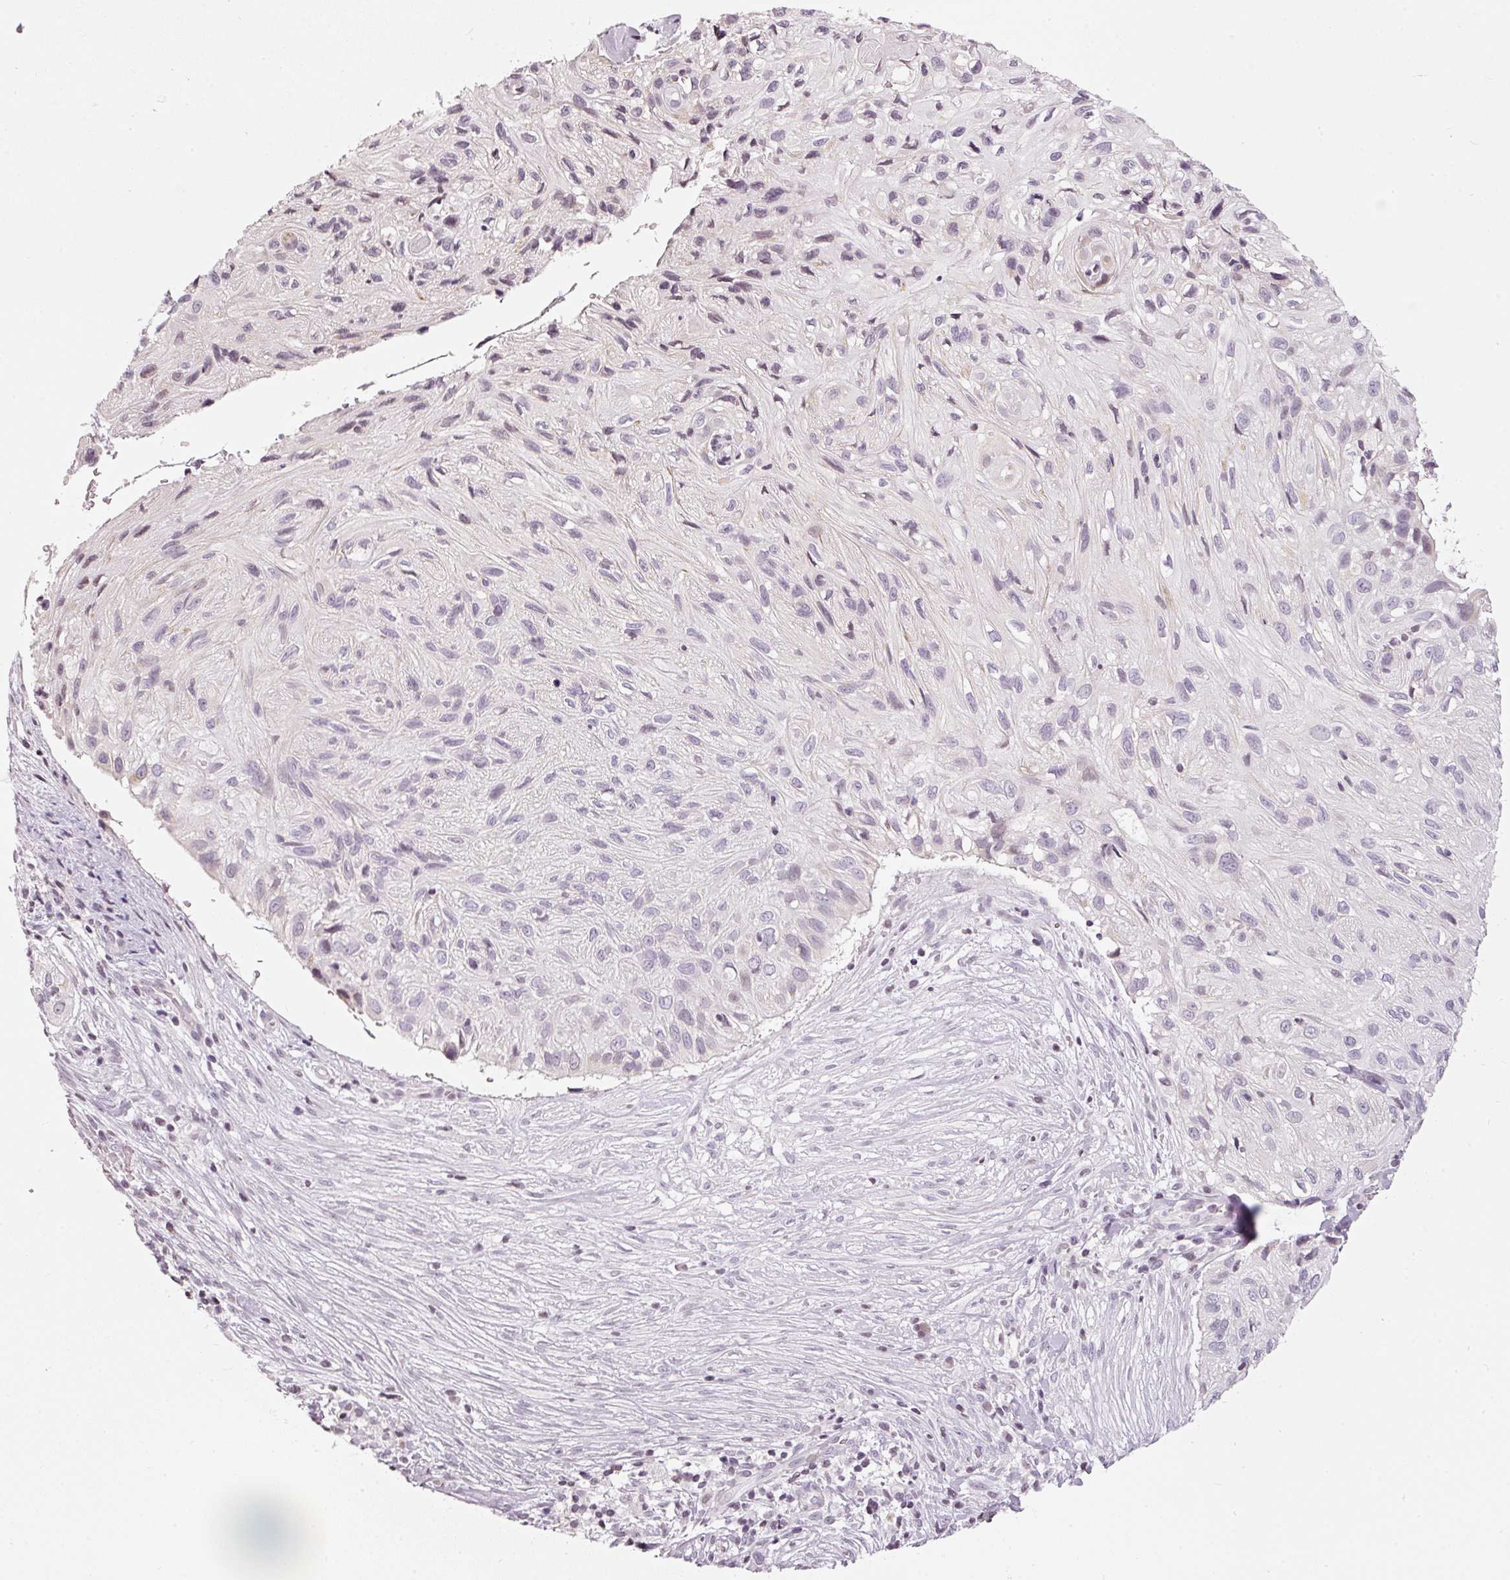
{"staining": {"intensity": "weak", "quantity": "<25%", "location": "nuclear"}, "tissue": "skin cancer", "cell_type": "Tumor cells", "image_type": "cancer", "snomed": [{"axis": "morphology", "description": "Squamous cell carcinoma, NOS"}, {"axis": "topography", "description": "Skin"}], "caption": "Skin cancer (squamous cell carcinoma) stained for a protein using immunohistochemistry exhibits no expression tumor cells.", "gene": "NRDE2", "patient": {"sex": "male", "age": 82}}